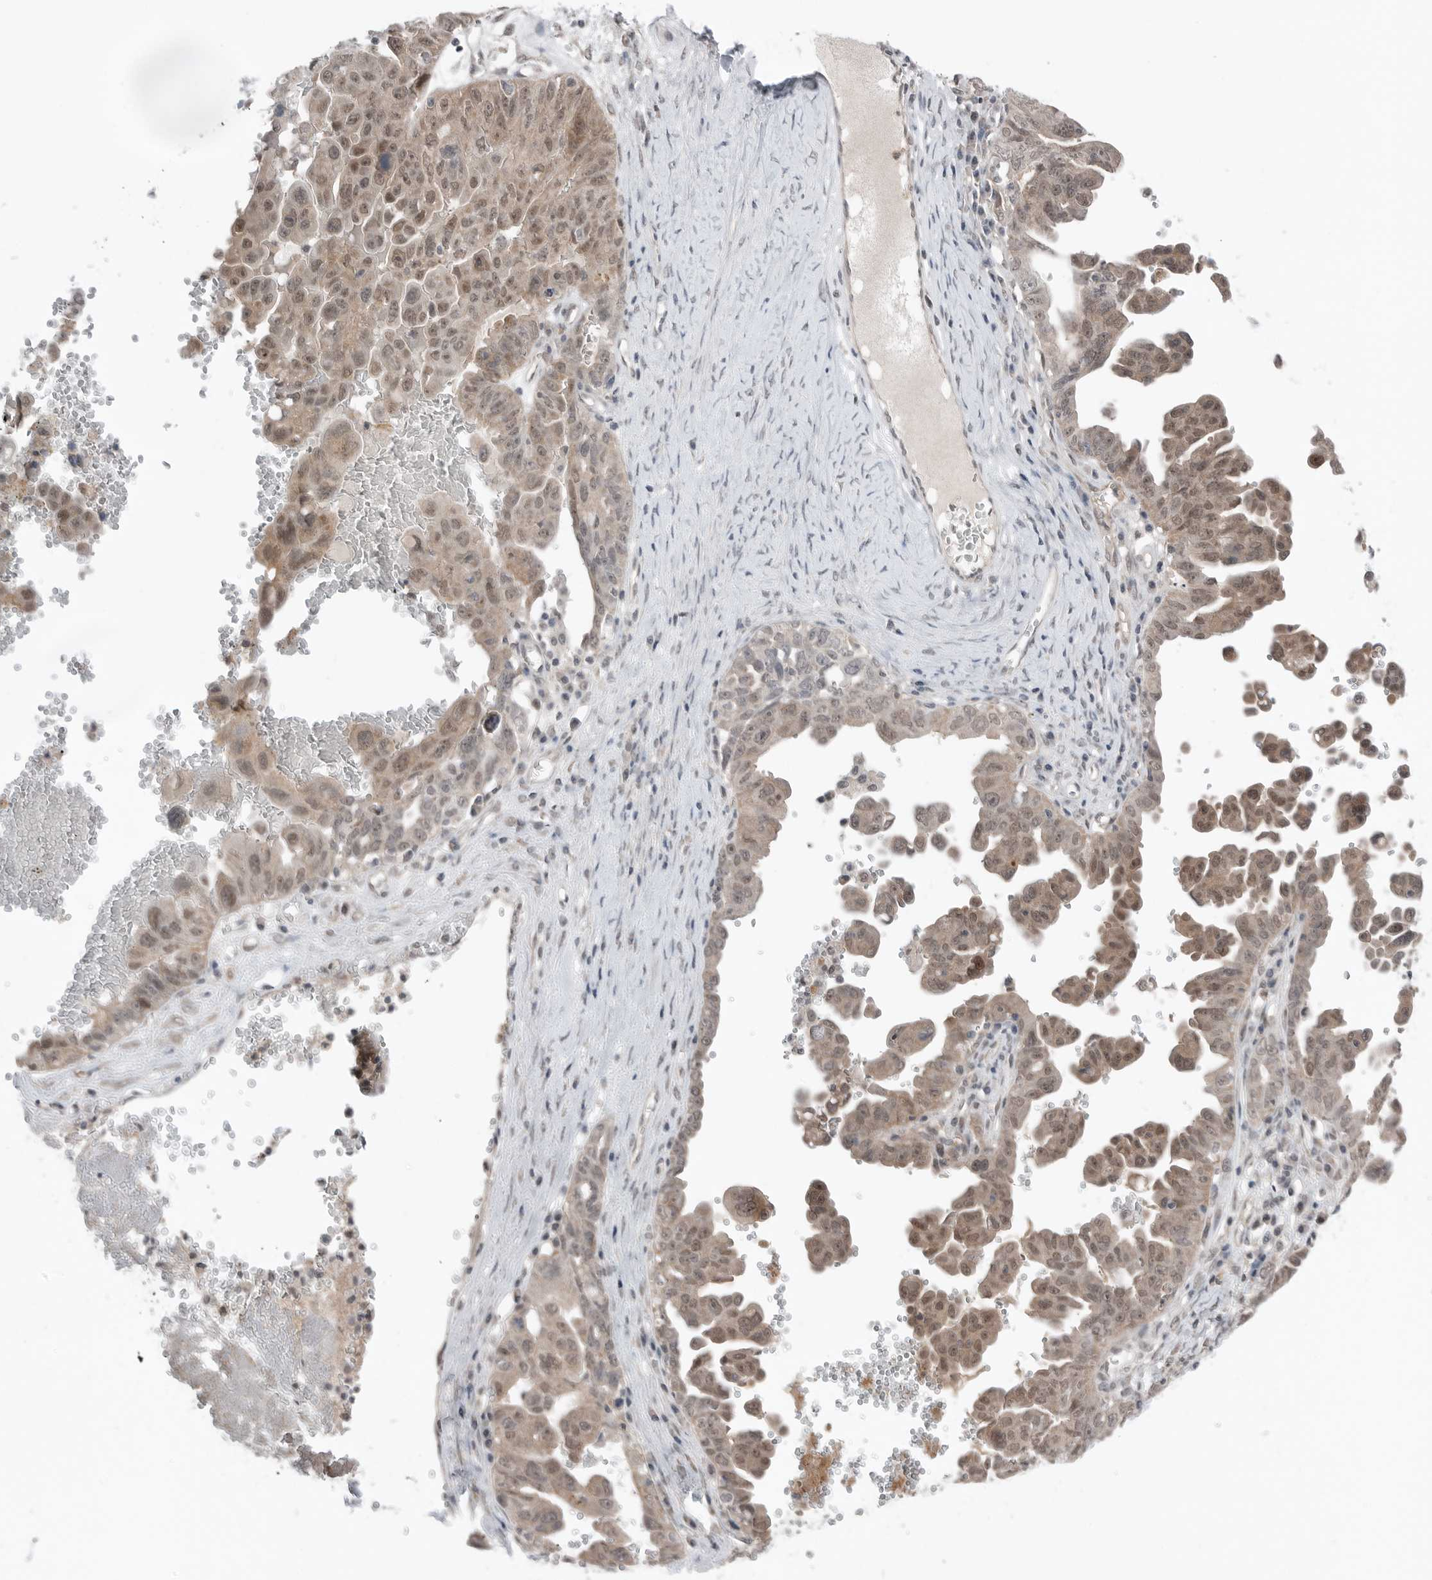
{"staining": {"intensity": "weak", "quantity": ">75%", "location": "cytoplasmic/membranous,nuclear"}, "tissue": "ovarian cancer", "cell_type": "Tumor cells", "image_type": "cancer", "snomed": [{"axis": "morphology", "description": "Carcinoma, endometroid"}, {"axis": "topography", "description": "Ovary"}], "caption": "An immunohistochemistry histopathology image of neoplastic tissue is shown. Protein staining in brown labels weak cytoplasmic/membranous and nuclear positivity in endometroid carcinoma (ovarian) within tumor cells.", "gene": "NTAQ1", "patient": {"sex": "female", "age": 62}}